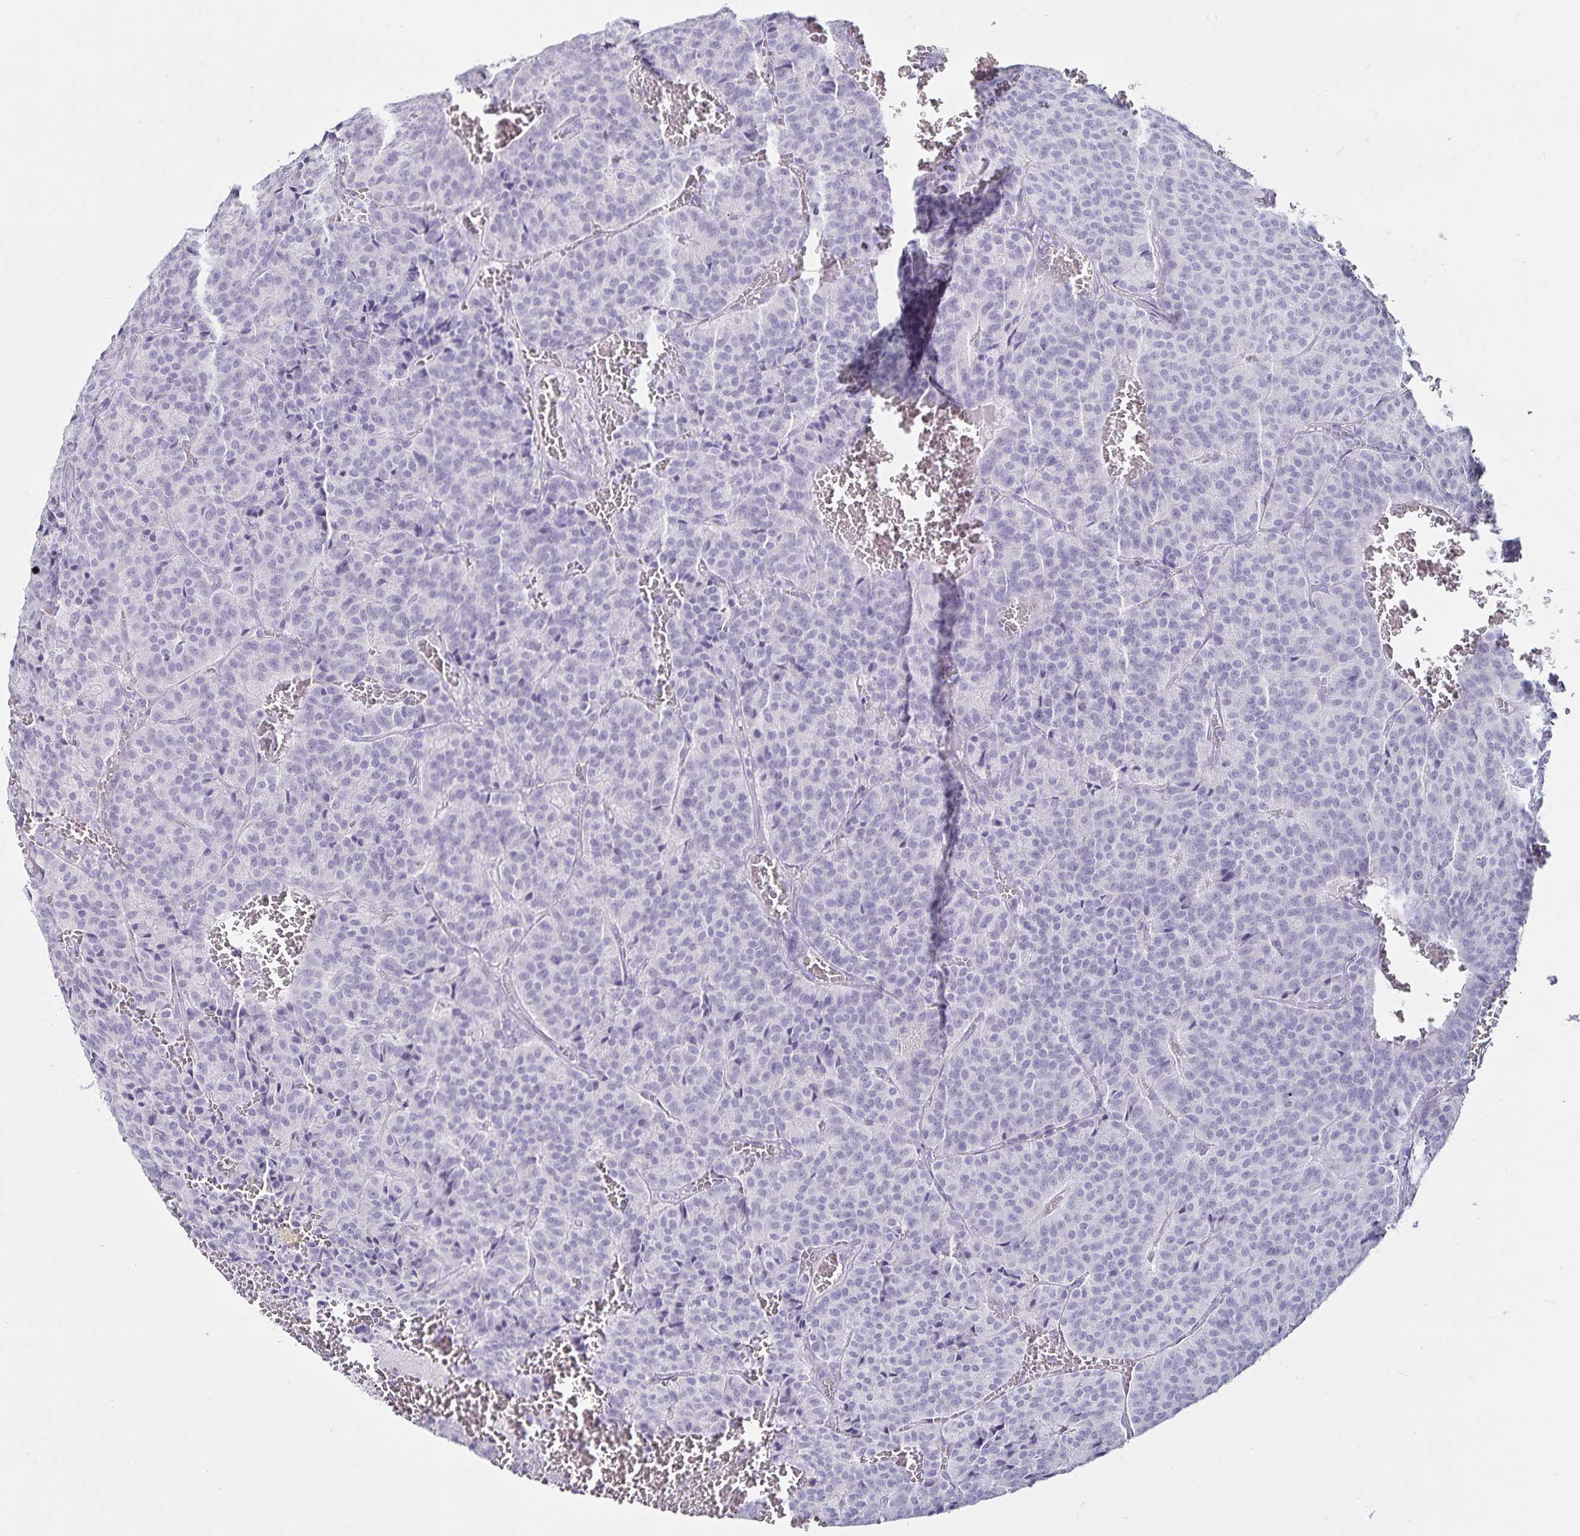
{"staining": {"intensity": "negative", "quantity": "none", "location": "none"}, "tissue": "carcinoid", "cell_type": "Tumor cells", "image_type": "cancer", "snomed": [{"axis": "morphology", "description": "Carcinoid, malignant, NOS"}, {"axis": "topography", "description": "Lung"}], "caption": "Tumor cells show no significant expression in malignant carcinoid.", "gene": "DEFA6", "patient": {"sex": "male", "age": 70}}